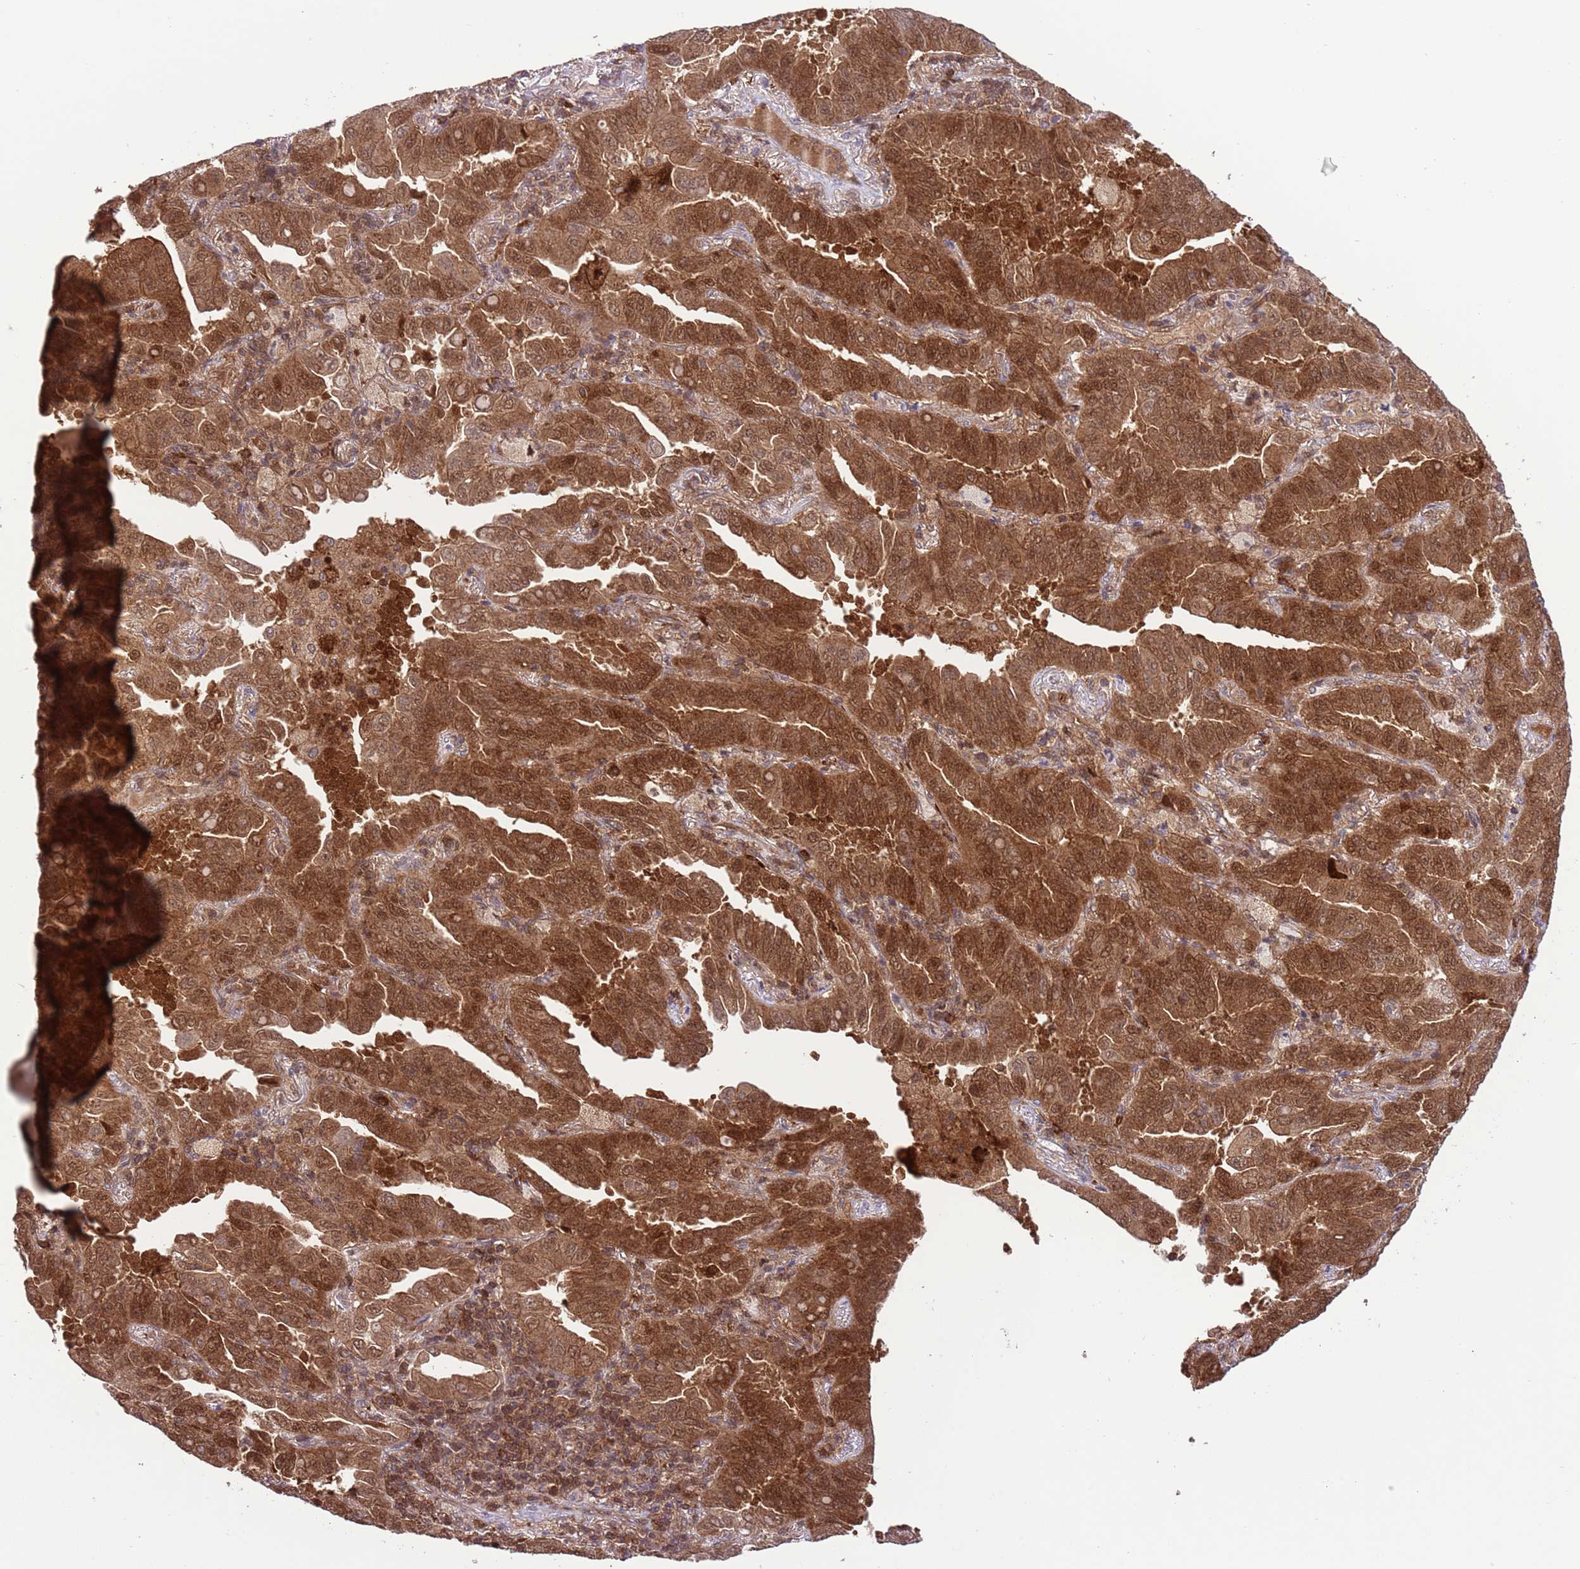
{"staining": {"intensity": "strong", "quantity": ">75%", "location": "cytoplasmic/membranous,nuclear"}, "tissue": "lung cancer", "cell_type": "Tumor cells", "image_type": "cancer", "snomed": [{"axis": "morphology", "description": "Adenocarcinoma, NOS"}, {"axis": "topography", "description": "Lung"}], "caption": "Protein expression analysis of lung cancer (adenocarcinoma) exhibits strong cytoplasmic/membranous and nuclear positivity in approximately >75% of tumor cells.", "gene": "HDHD2", "patient": {"sex": "male", "age": 64}}